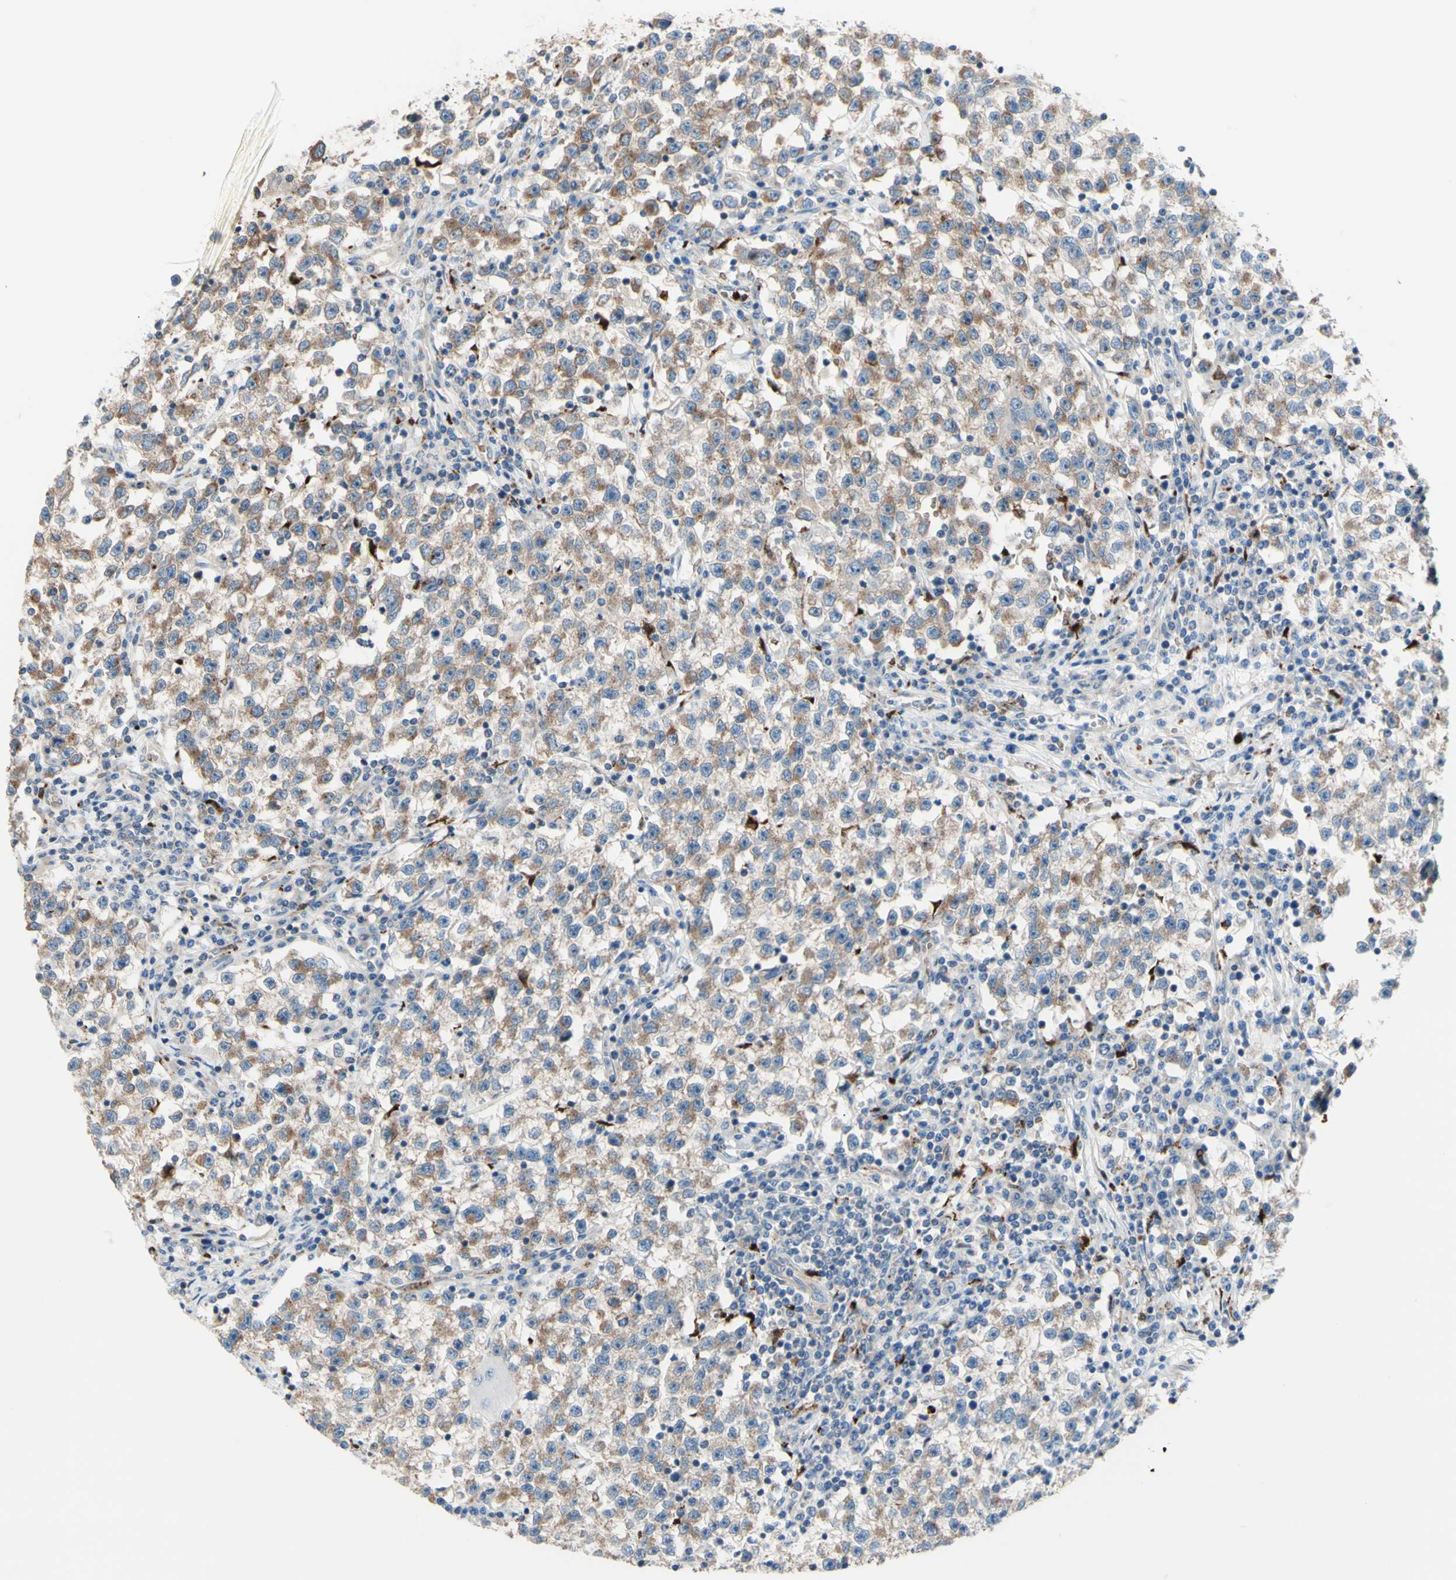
{"staining": {"intensity": "moderate", "quantity": ">75%", "location": "cytoplasmic/membranous"}, "tissue": "testis cancer", "cell_type": "Tumor cells", "image_type": "cancer", "snomed": [{"axis": "morphology", "description": "Seminoma, NOS"}, {"axis": "topography", "description": "Testis"}], "caption": "Brown immunohistochemical staining in seminoma (testis) reveals moderate cytoplasmic/membranous positivity in approximately >75% of tumor cells.", "gene": "USP9X", "patient": {"sex": "male", "age": 22}}